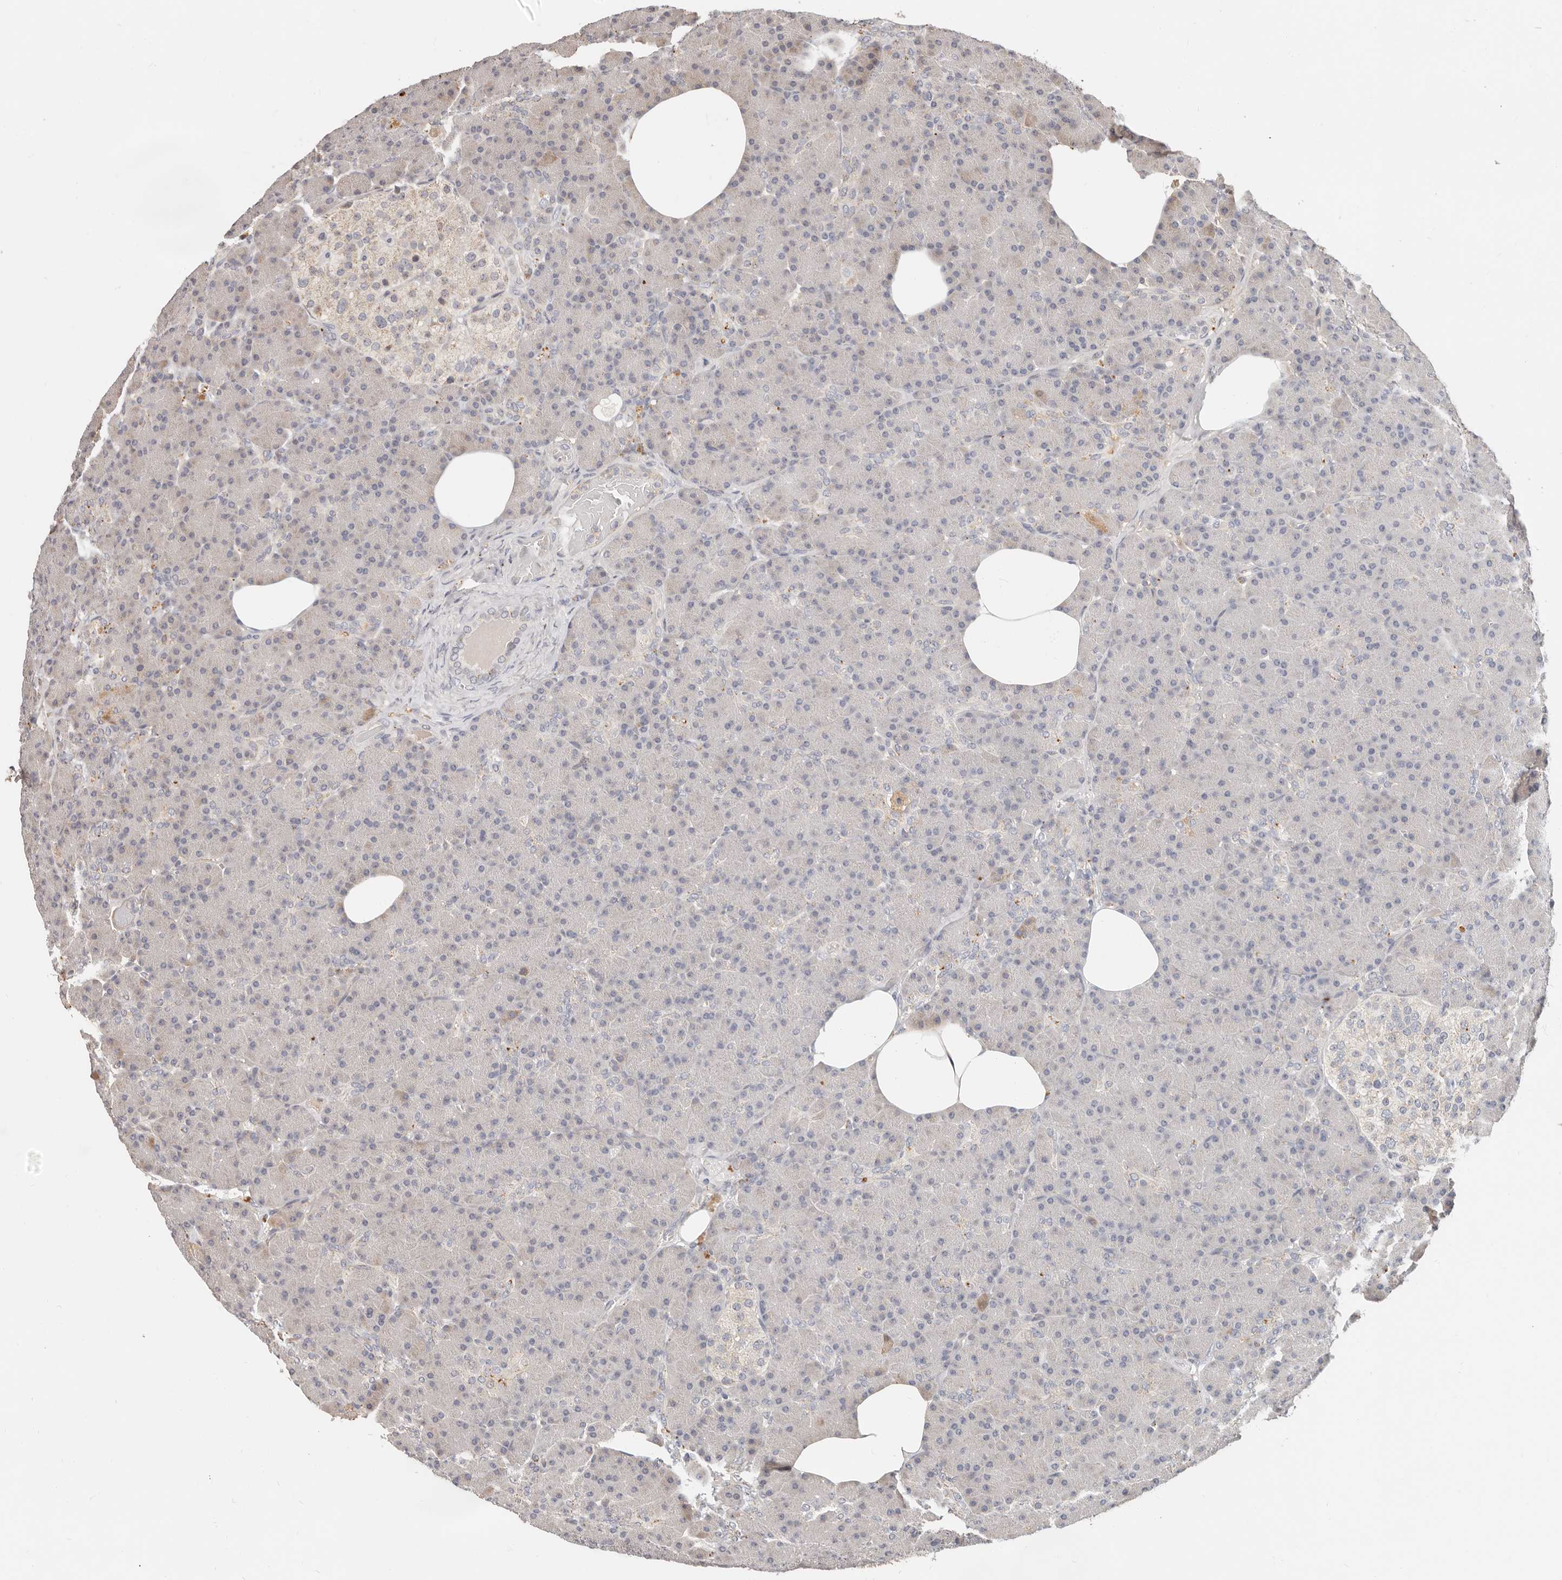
{"staining": {"intensity": "weak", "quantity": "<25%", "location": "cytoplasmic/membranous"}, "tissue": "pancreas", "cell_type": "Exocrine glandular cells", "image_type": "normal", "snomed": [{"axis": "morphology", "description": "Normal tissue, NOS"}, {"axis": "topography", "description": "Pancreas"}], "caption": "Immunohistochemistry (IHC) image of unremarkable pancreas stained for a protein (brown), which demonstrates no expression in exocrine glandular cells. The staining is performed using DAB (3,3'-diaminobenzidine) brown chromogen with nuclei counter-stained in using hematoxylin.", "gene": "ZRANB1", "patient": {"sex": "female", "age": 43}}